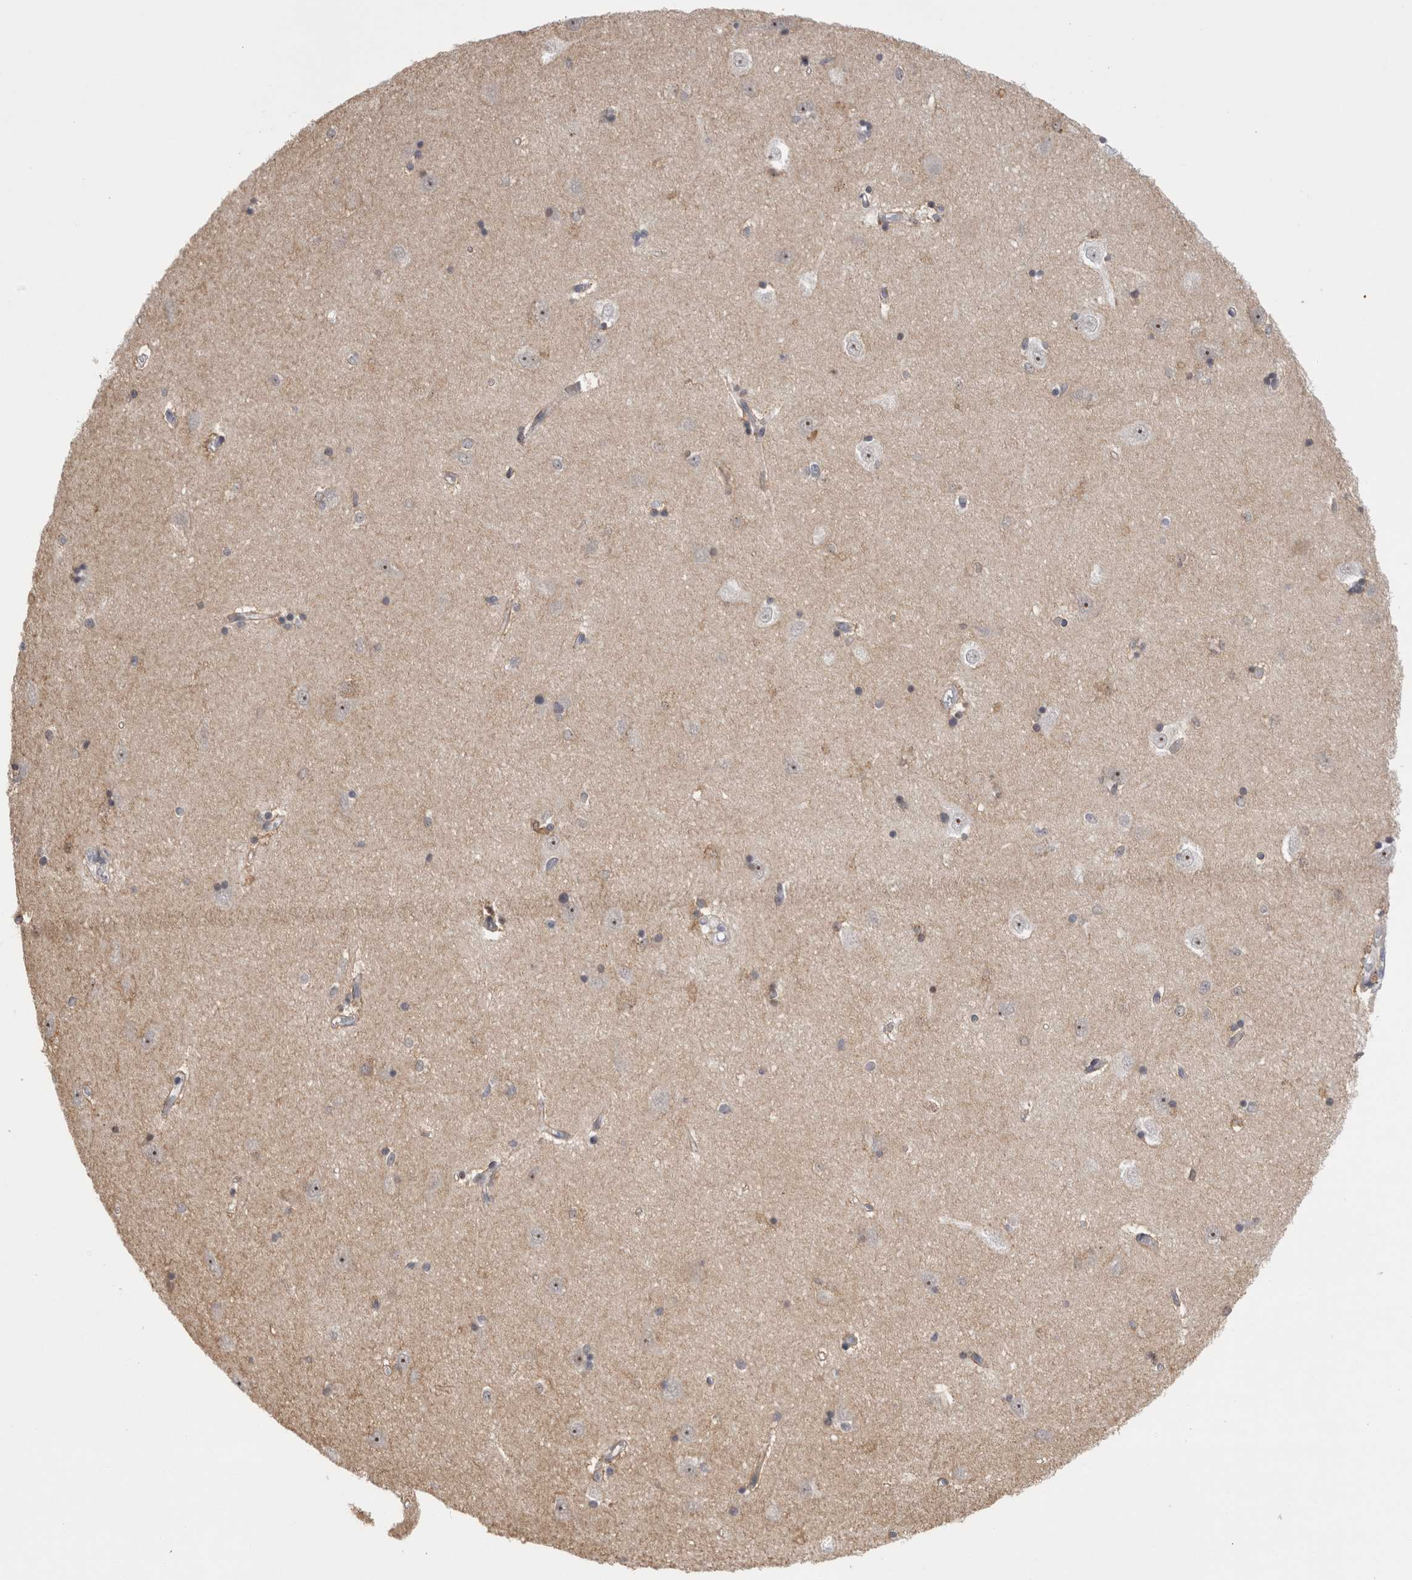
{"staining": {"intensity": "weak", "quantity": "<25%", "location": "nuclear"}, "tissue": "hippocampus", "cell_type": "Glial cells", "image_type": "normal", "snomed": [{"axis": "morphology", "description": "Normal tissue, NOS"}, {"axis": "topography", "description": "Hippocampus"}], "caption": "IHC histopathology image of normal human hippocampus stained for a protein (brown), which displays no expression in glial cells.", "gene": "ZNF24", "patient": {"sex": "male", "age": 45}}